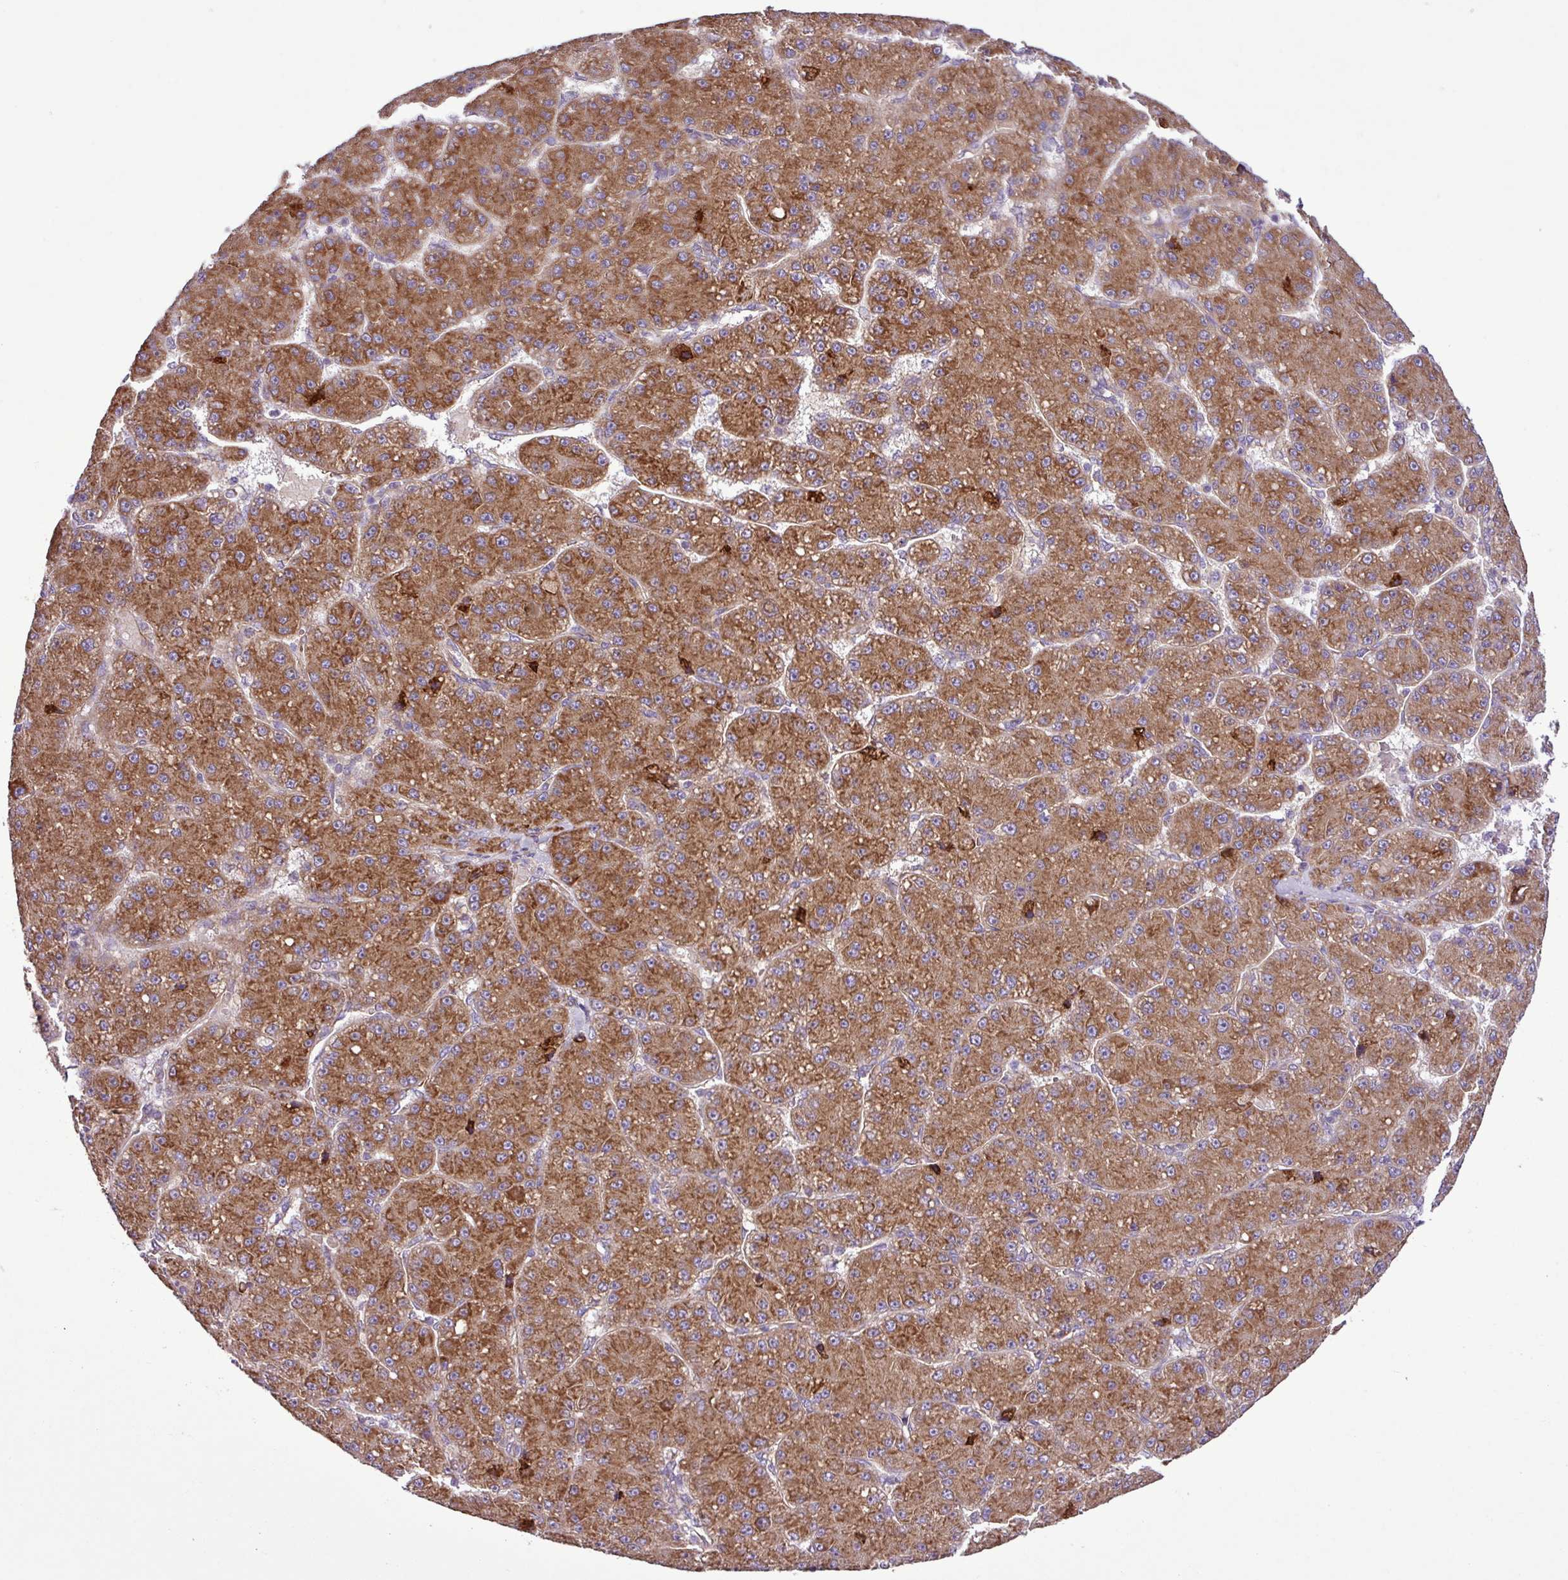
{"staining": {"intensity": "strong", "quantity": ">75%", "location": "cytoplasmic/membranous"}, "tissue": "liver cancer", "cell_type": "Tumor cells", "image_type": "cancer", "snomed": [{"axis": "morphology", "description": "Carcinoma, Hepatocellular, NOS"}, {"axis": "topography", "description": "Liver"}], "caption": "Human liver hepatocellular carcinoma stained with a protein marker shows strong staining in tumor cells.", "gene": "RPL13", "patient": {"sex": "male", "age": 67}}